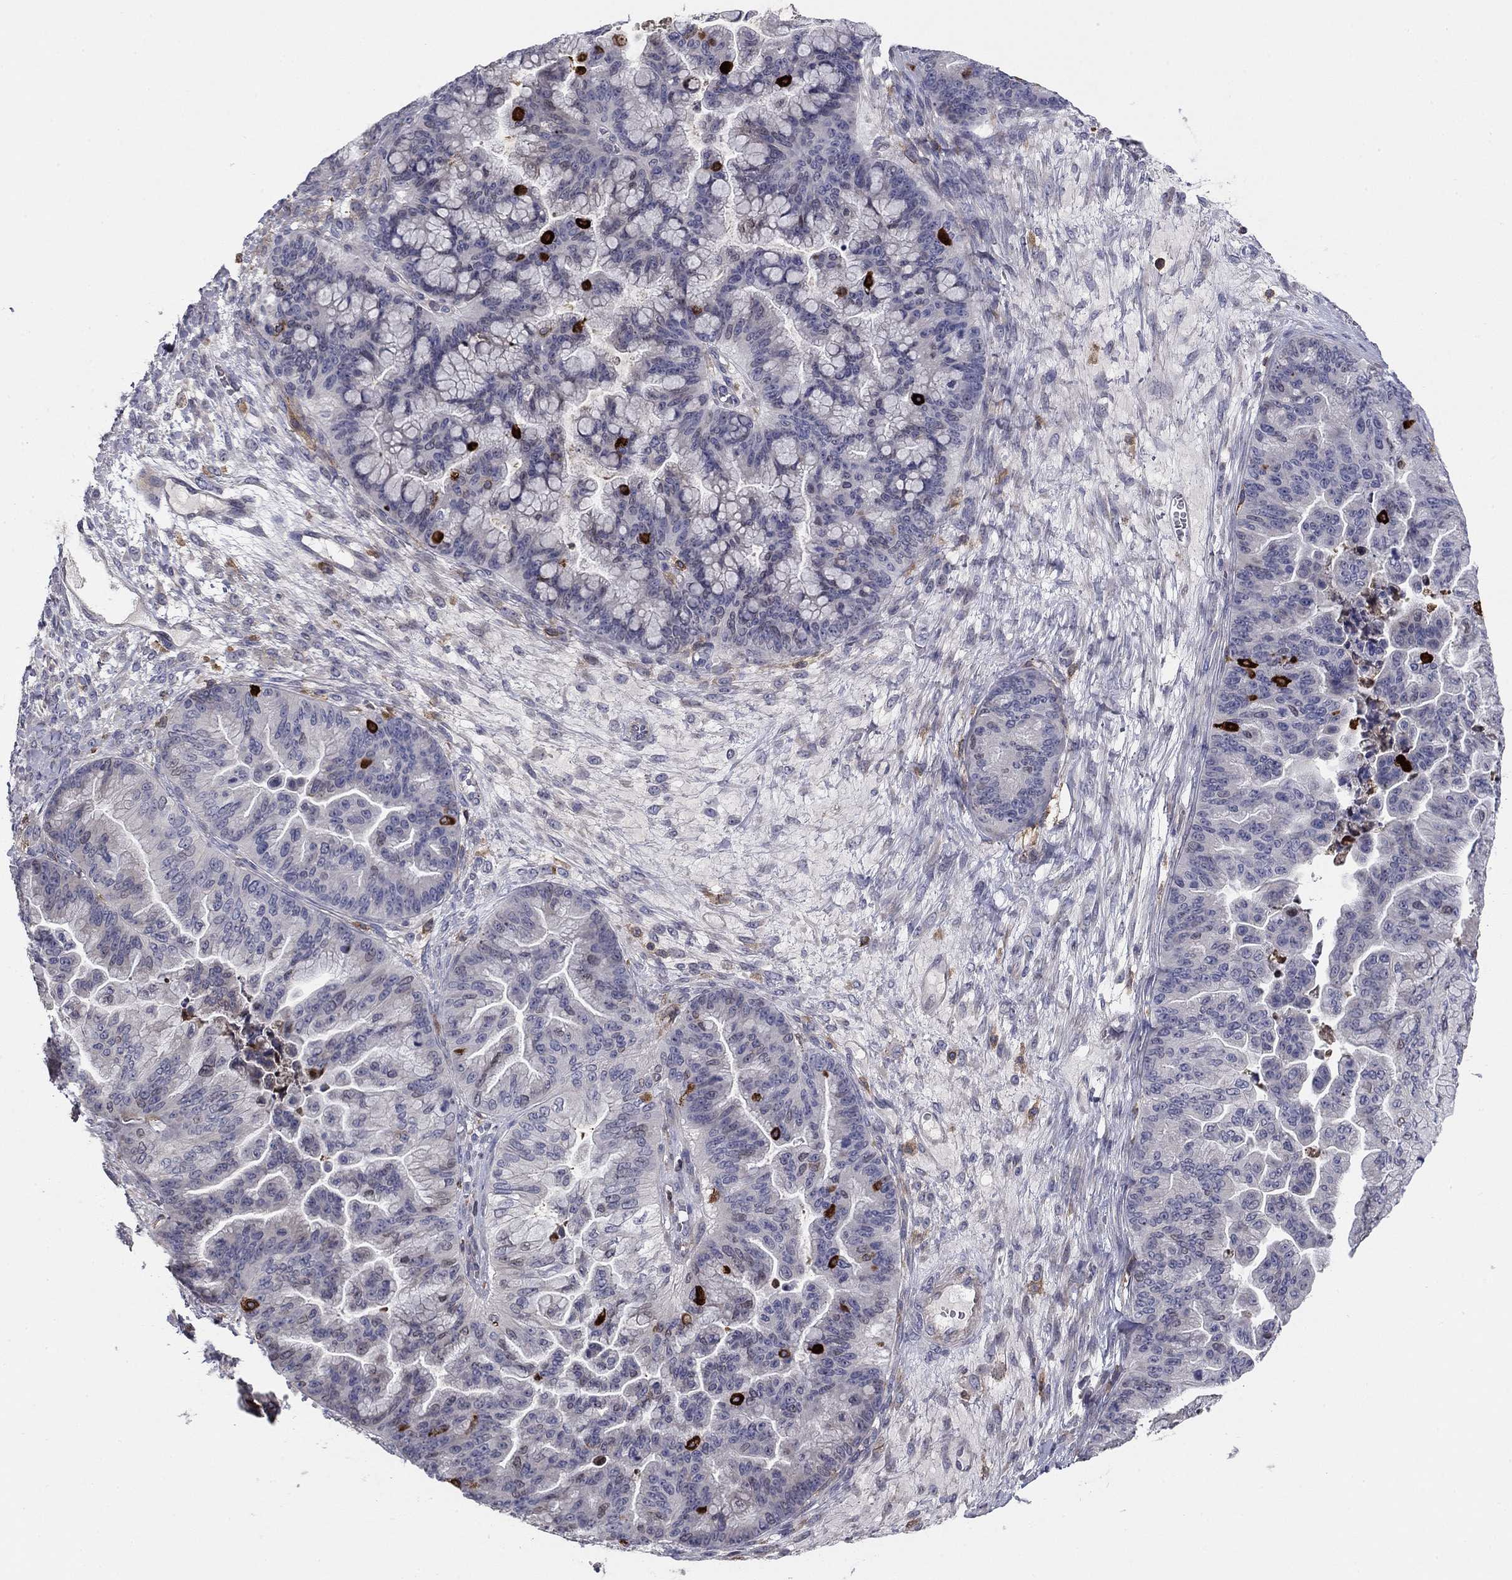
{"staining": {"intensity": "negative", "quantity": "none", "location": "none"}, "tissue": "ovarian cancer", "cell_type": "Tumor cells", "image_type": "cancer", "snomed": [{"axis": "morphology", "description": "Cystadenocarcinoma, mucinous, NOS"}, {"axis": "topography", "description": "Ovary"}], "caption": "Ovarian mucinous cystadenocarcinoma was stained to show a protein in brown. There is no significant positivity in tumor cells.", "gene": "PLCB2", "patient": {"sex": "female", "age": 67}}